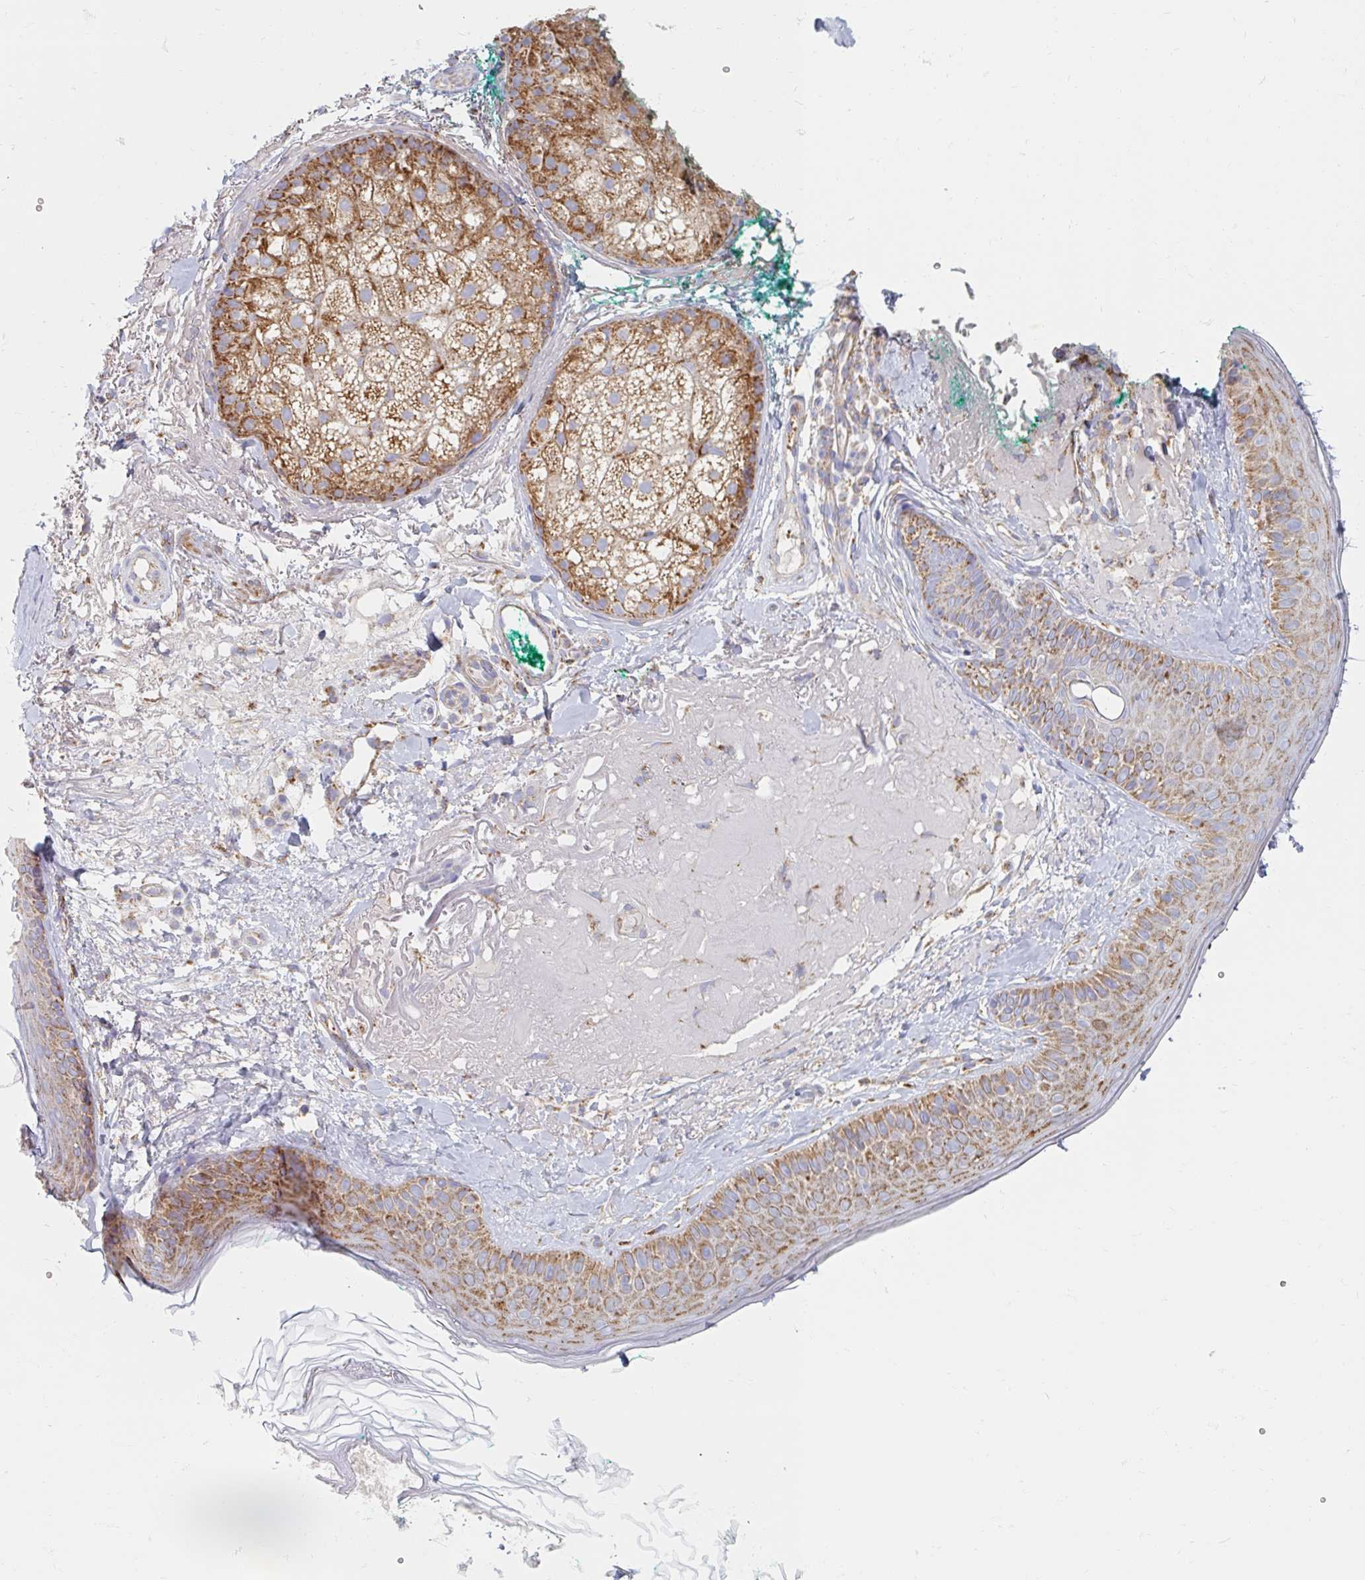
{"staining": {"intensity": "negative", "quantity": "none", "location": "none"}, "tissue": "skin", "cell_type": "Fibroblasts", "image_type": "normal", "snomed": [{"axis": "morphology", "description": "Normal tissue, NOS"}, {"axis": "topography", "description": "Skin"}], "caption": "A micrograph of skin stained for a protein shows no brown staining in fibroblasts.", "gene": "MAVS", "patient": {"sex": "male", "age": 73}}